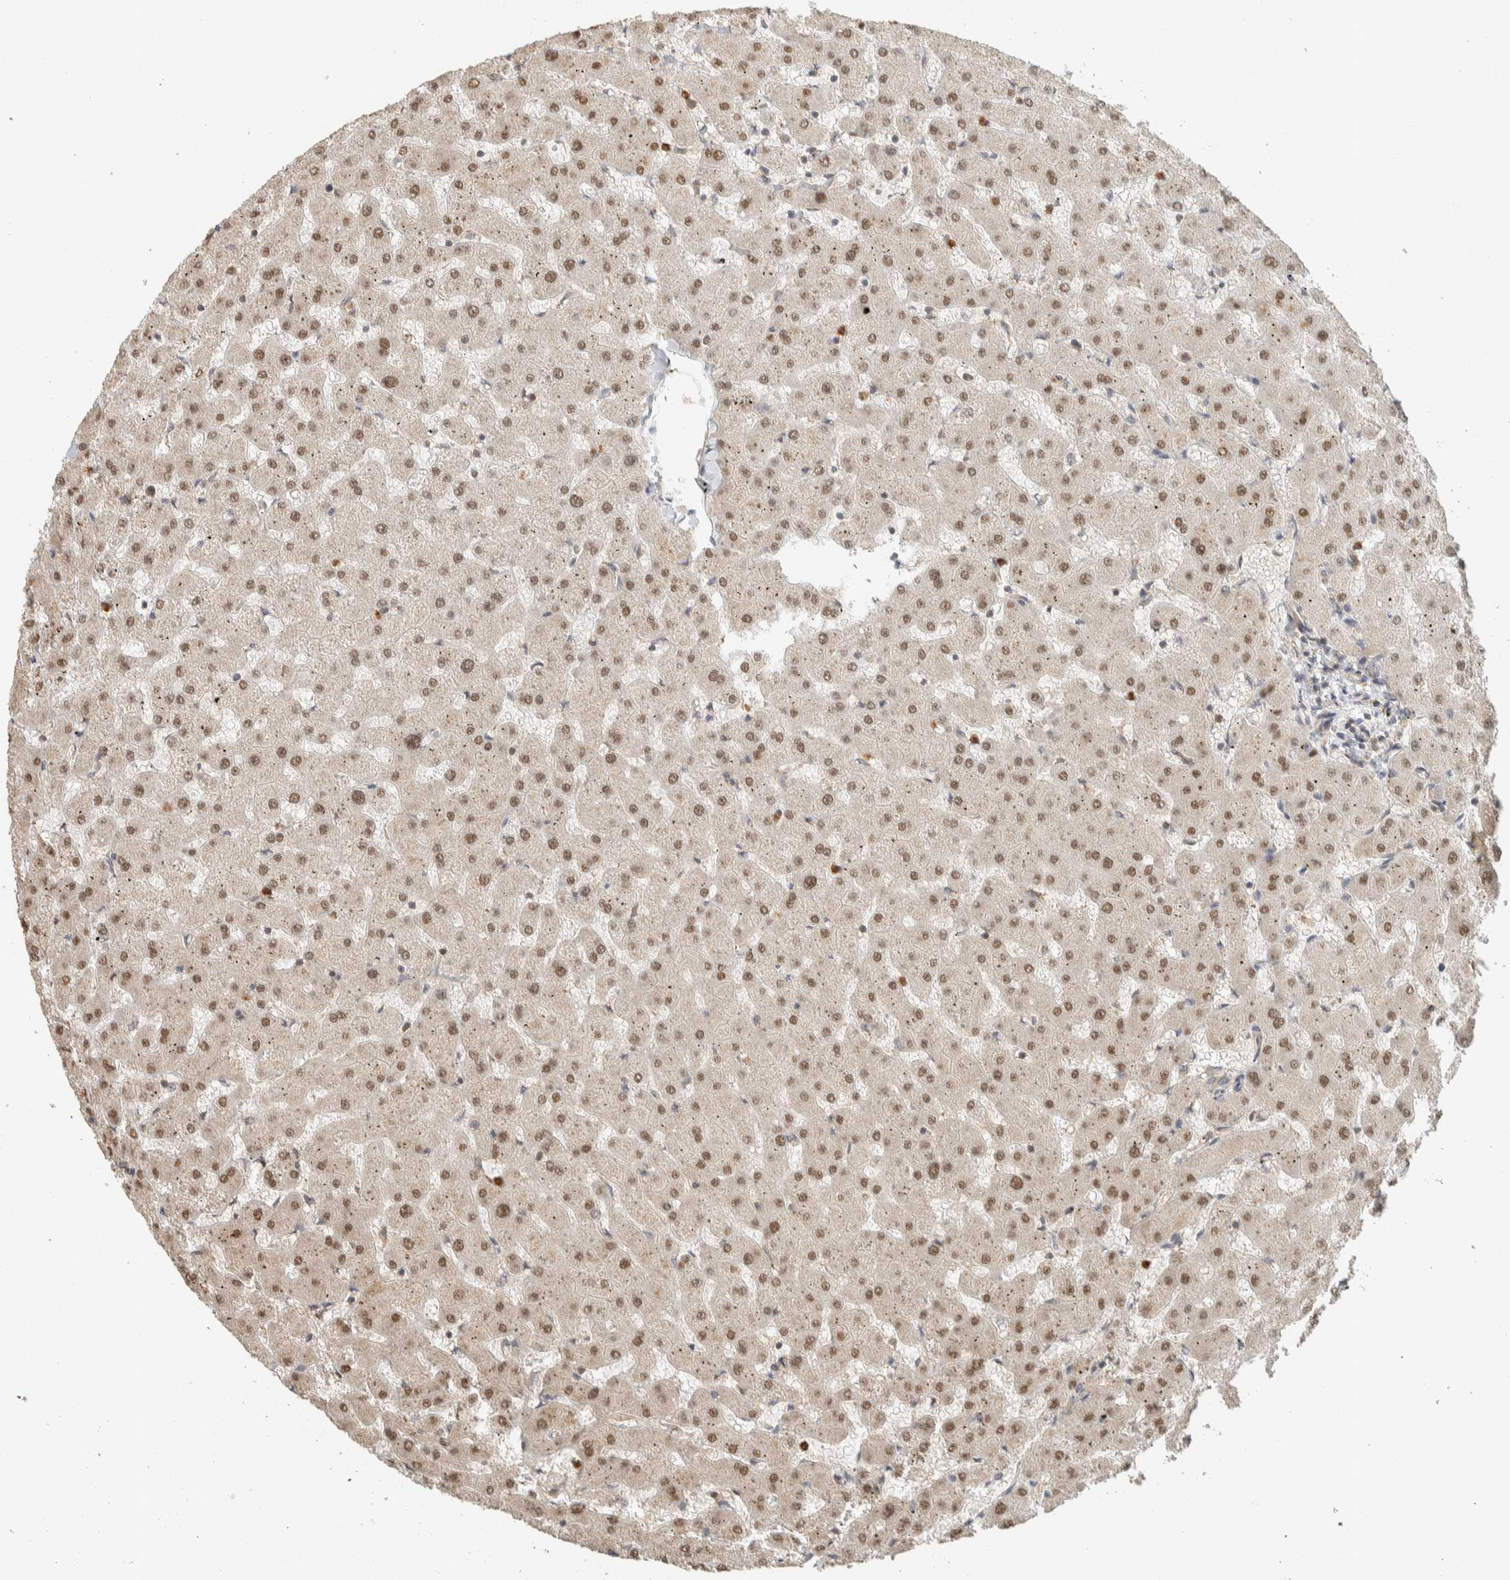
{"staining": {"intensity": "negative", "quantity": "none", "location": "none"}, "tissue": "liver", "cell_type": "Cholangiocytes", "image_type": "normal", "snomed": [{"axis": "morphology", "description": "Normal tissue, NOS"}, {"axis": "topography", "description": "Liver"}], "caption": "Cholangiocytes show no significant protein staining in normal liver. (Brightfield microscopy of DAB (3,3'-diaminobenzidine) immunohistochemistry (IHC) at high magnification).", "gene": "ADSS2", "patient": {"sex": "female", "age": 63}}